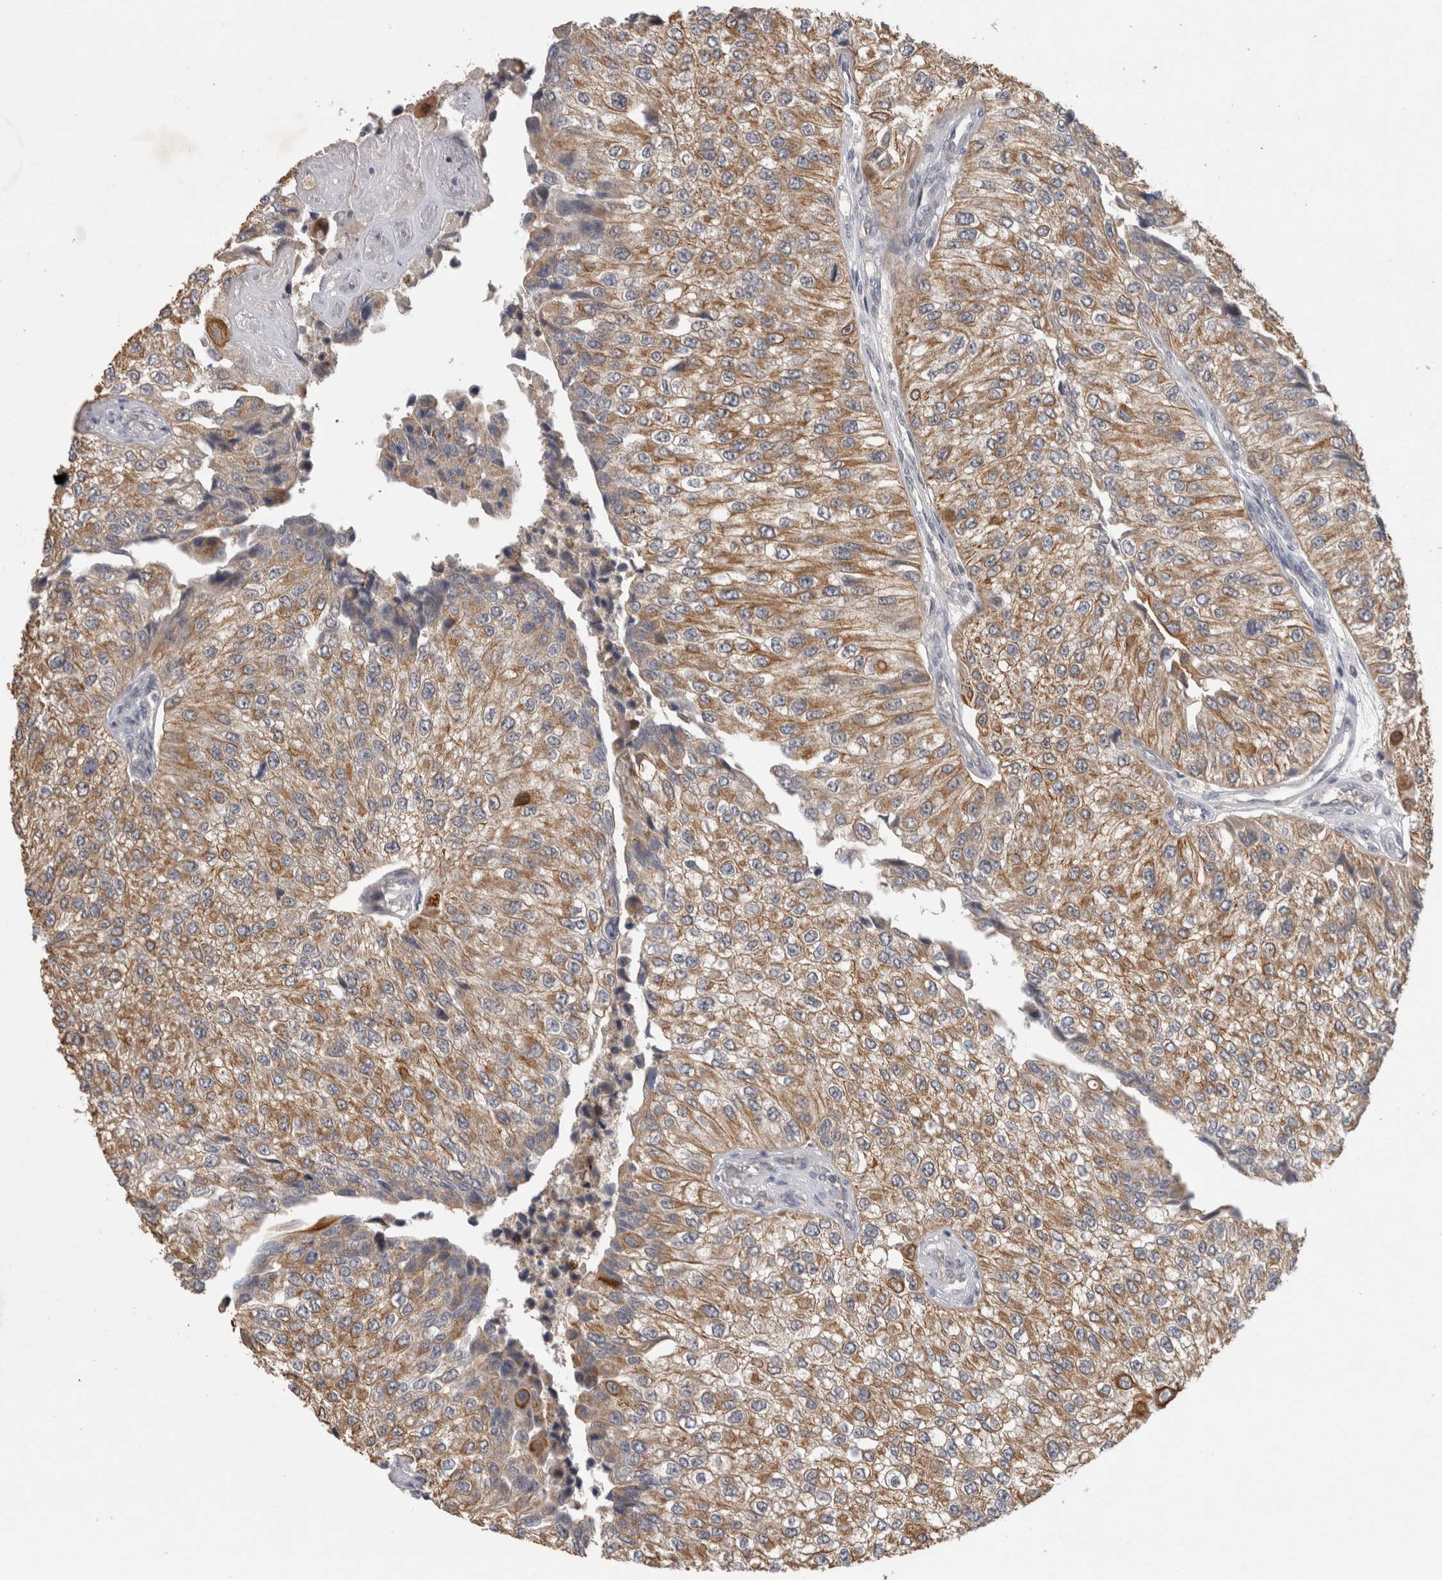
{"staining": {"intensity": "moderate", "quantity": ">75%", "location": "cytoplasmic/membranous"}, "tissue": "urothelial cancer", "cell_type": "Tumor cells", "image_type": "cancer", "snomed": [{"axis": "morphology", "description": "Urothelial carcinoma, High grade"}, {"axis": "topography", "description": "Kidney"}, {"axis": "topography", "description": "Urinary bladder"}], "caption": "This image displays immunohistochemistry (IHC) staining of urothelial carcinoma (high-grade), with medium moderate cytoplasmic/membranous positivity in about >75% of tumor cells.", "gene": "RHPN1", "patient": {"sex": "male", "age": 77}}